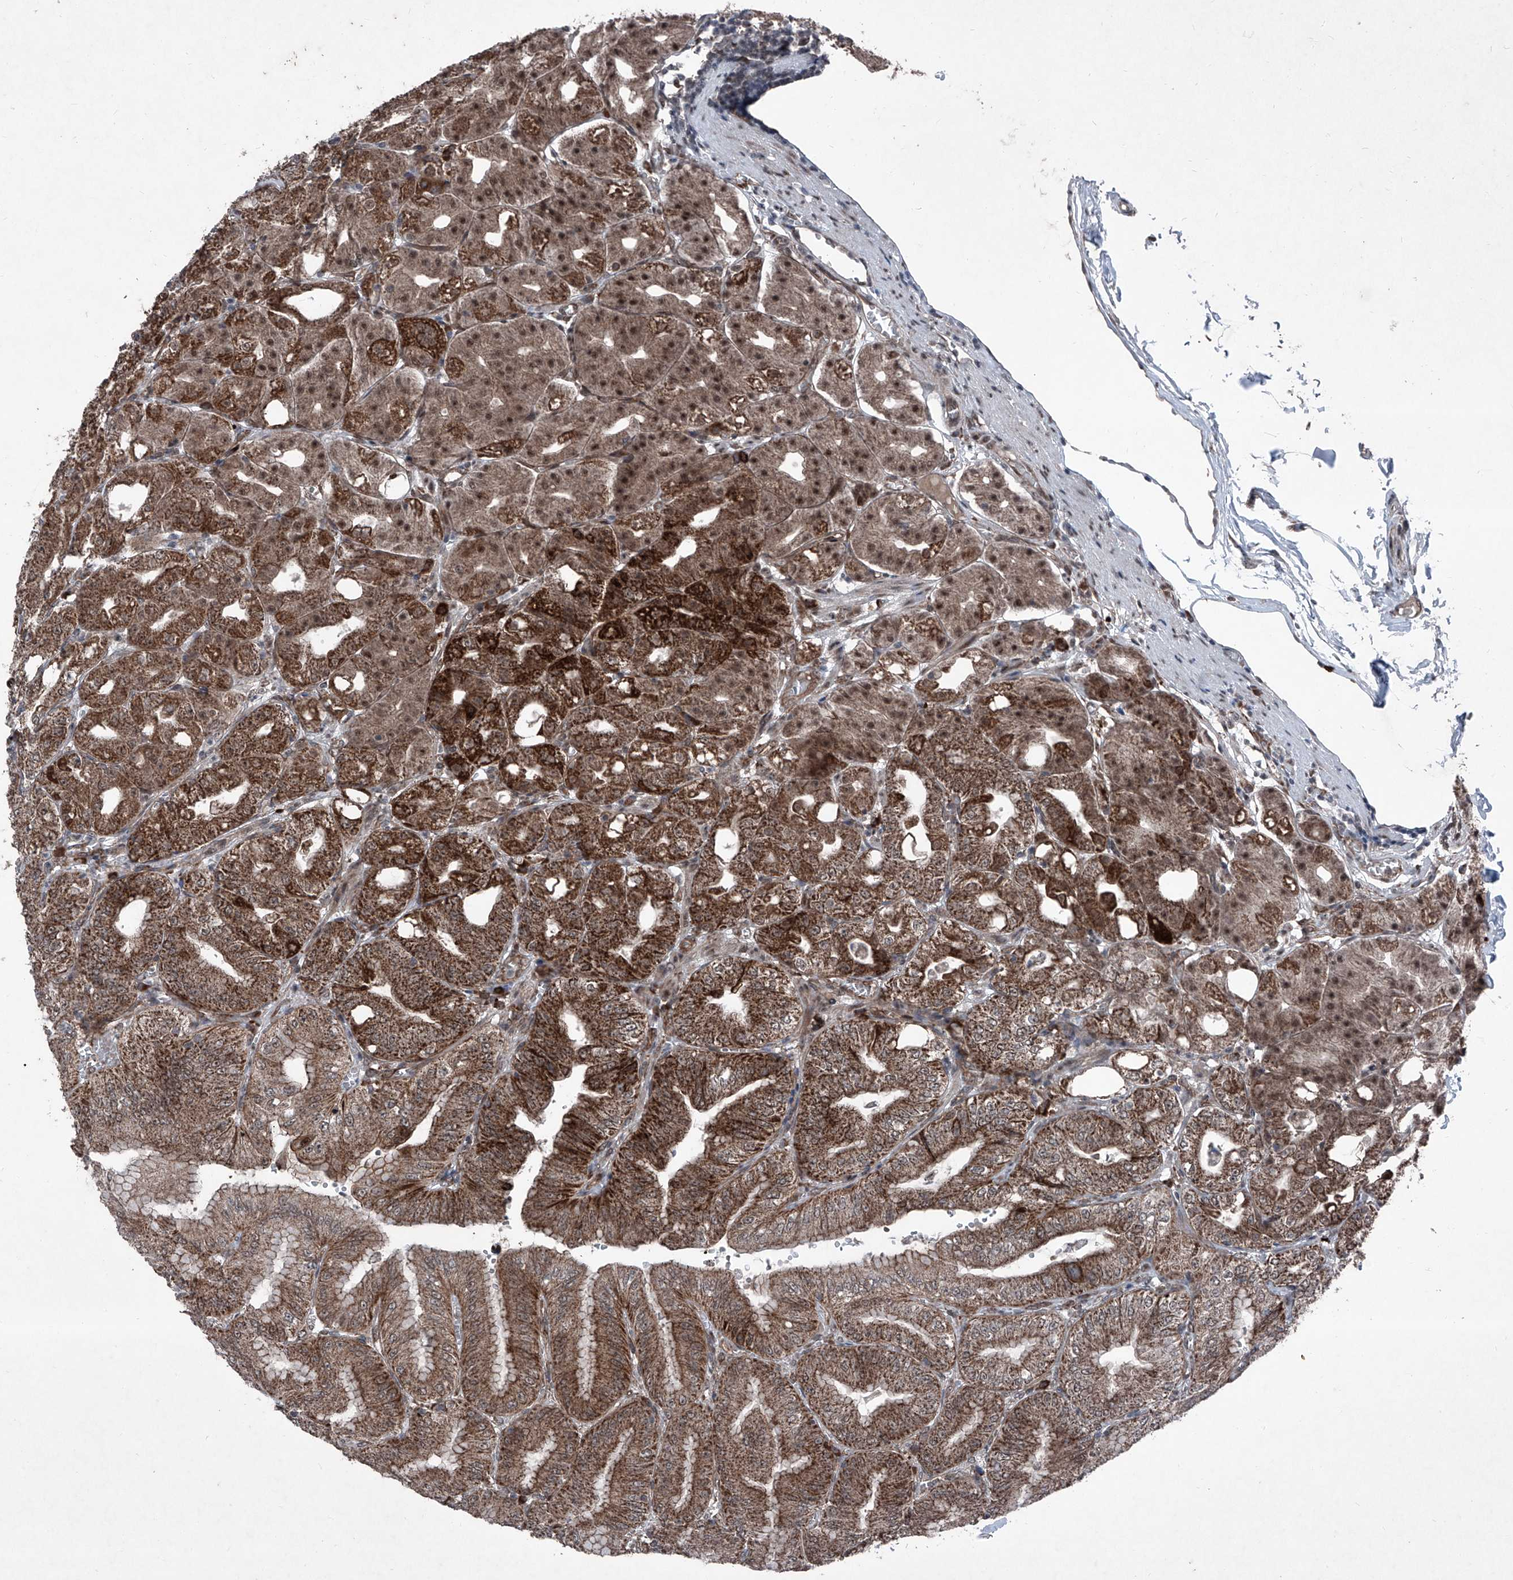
{"staining": {"intensity": "strong", "quantity": ">75%", "location": "cytoplasmic/membranous,nuclear"}, "tissue": "stomach", "cell_type": "Glandular cells", "image_type": "normal", "snomed": [{"axis": "morphology", "description": "Normal tissue, NOS"}, {"axis": "topography", "description": "Stomach, lower"}], "caption": "Normal stomach was stained to show a protein in brown. There is high levels of strong cytoplasmic/membranous,nuclear positivity in about >75% of glandular cells. (Stains: DAB (3,3'-diaminobenzidine) in brown, nuclei in blue, Microscopy: brightfield microscopy at high magnification).", "gene": "COA7", "patient": {"sex": "male", "age": 71}}